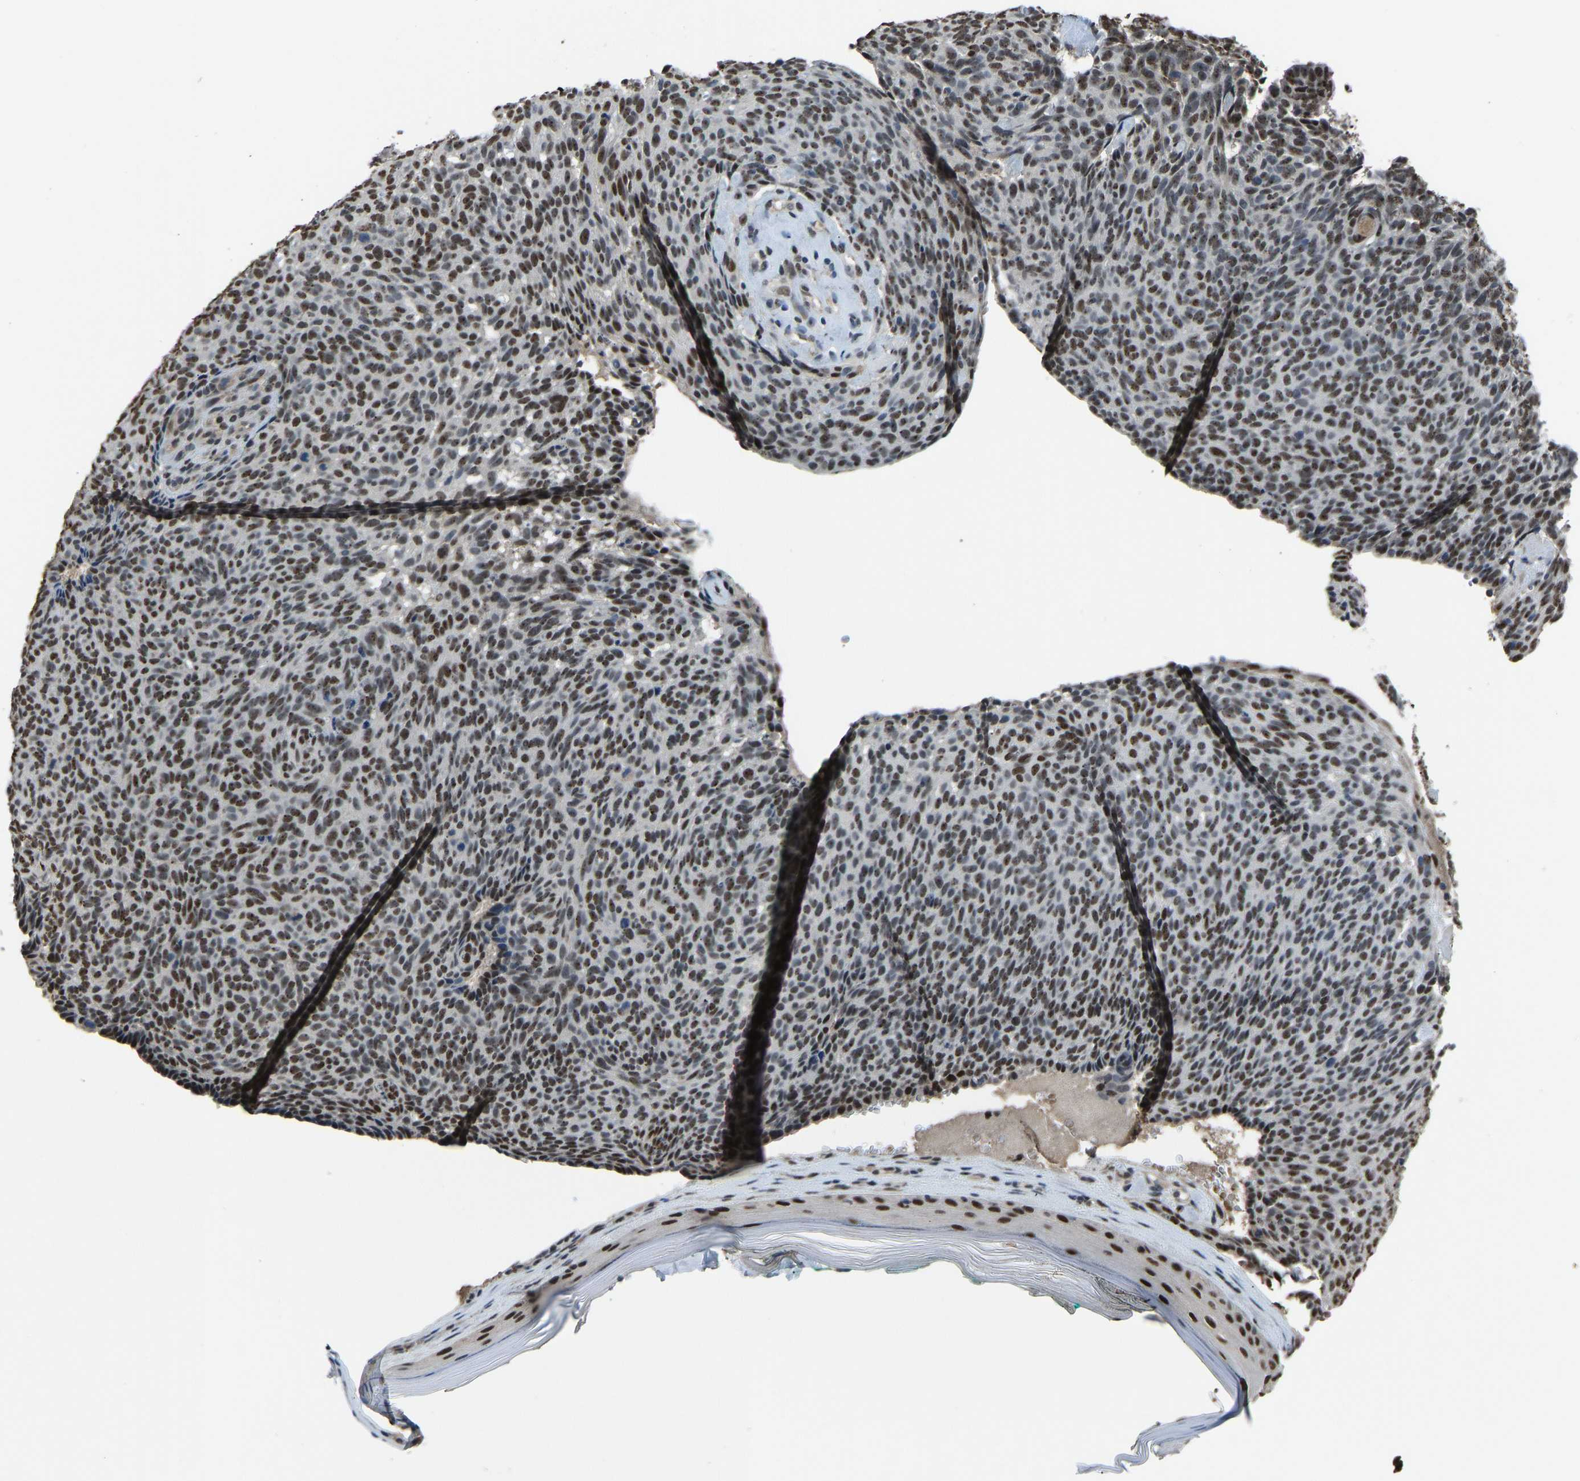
{"staining": {"intensity": "moderate", "quantity": ">75%", "location": "nuclear"}, "tissue": "skin cancer", "cell_type": "Tumor cells", "image_type": "cancer", "snomed": [{"axis": "morphology", "description": "Basal cell carcinoma"}, {"axis": "topography", "description": "Skin"}], "caption": "IHC (DAB) staining of human skin cancer displays moderate nuclear protein expression in about >75% of tumor cells.", "gene": "FOS", "patient": {"sex": "male", "age": 61}}